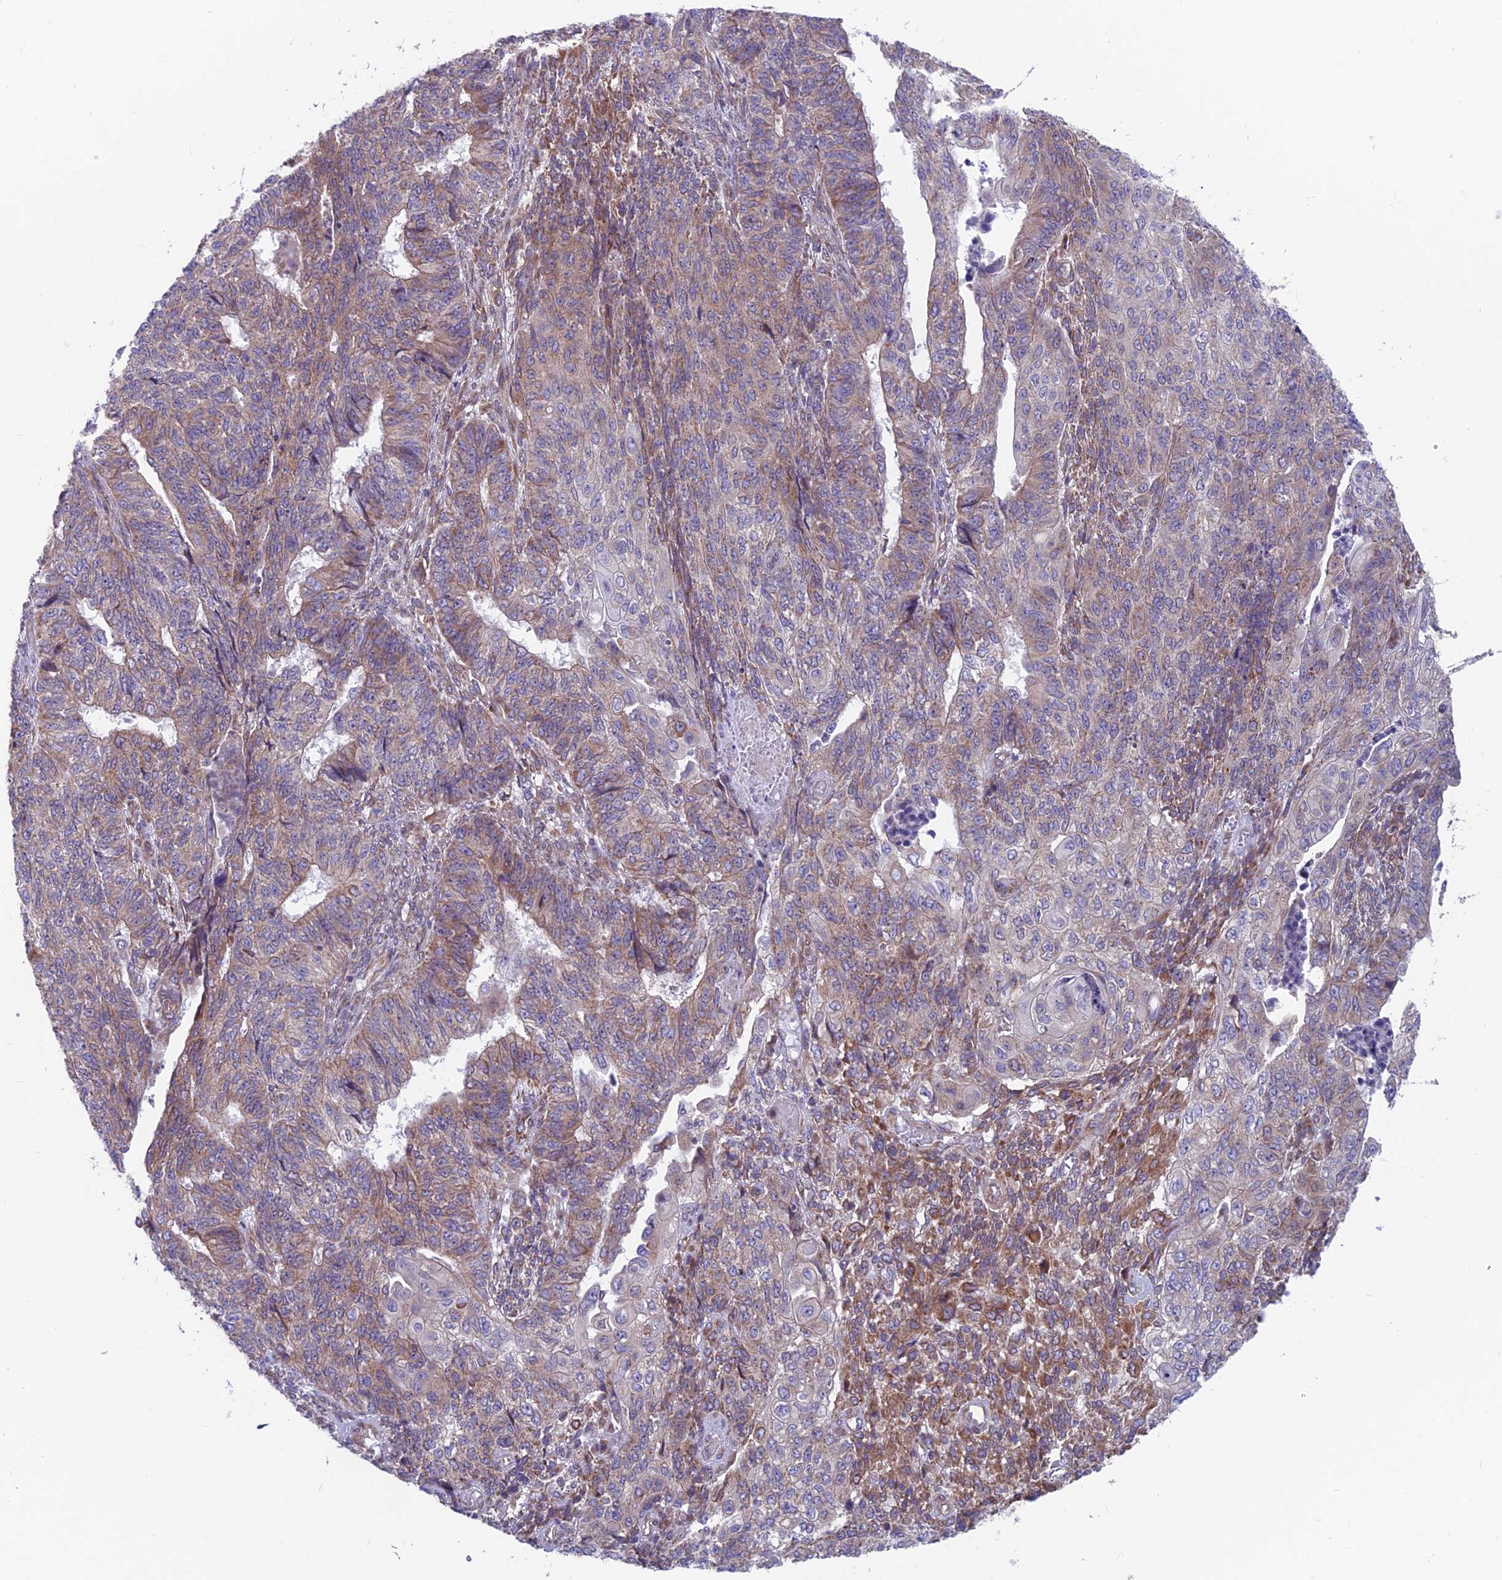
{"staining": {"intensity": "moderate", "quantity": "25%-75%", "location": "cytoplasmic/membranous"}, "tissue": "endometrial cancer", "cell_type": "Tumor cells", "image_type": "cancer", "snomed": [{"axis": "morphology", "description": "Adenocarcinoma, NOS"}, {"axis": "topography", "description": "Endometrium"}], "caption": "Endometrial cancer (adenocarcinoma) stained with a brown dye shows moderate cytoplasmic/membranous positive staining in approximately 25%-75% of tumor cells.", "gene": "TBC1D20", "patient": {"sex": "female", "age": 32}}